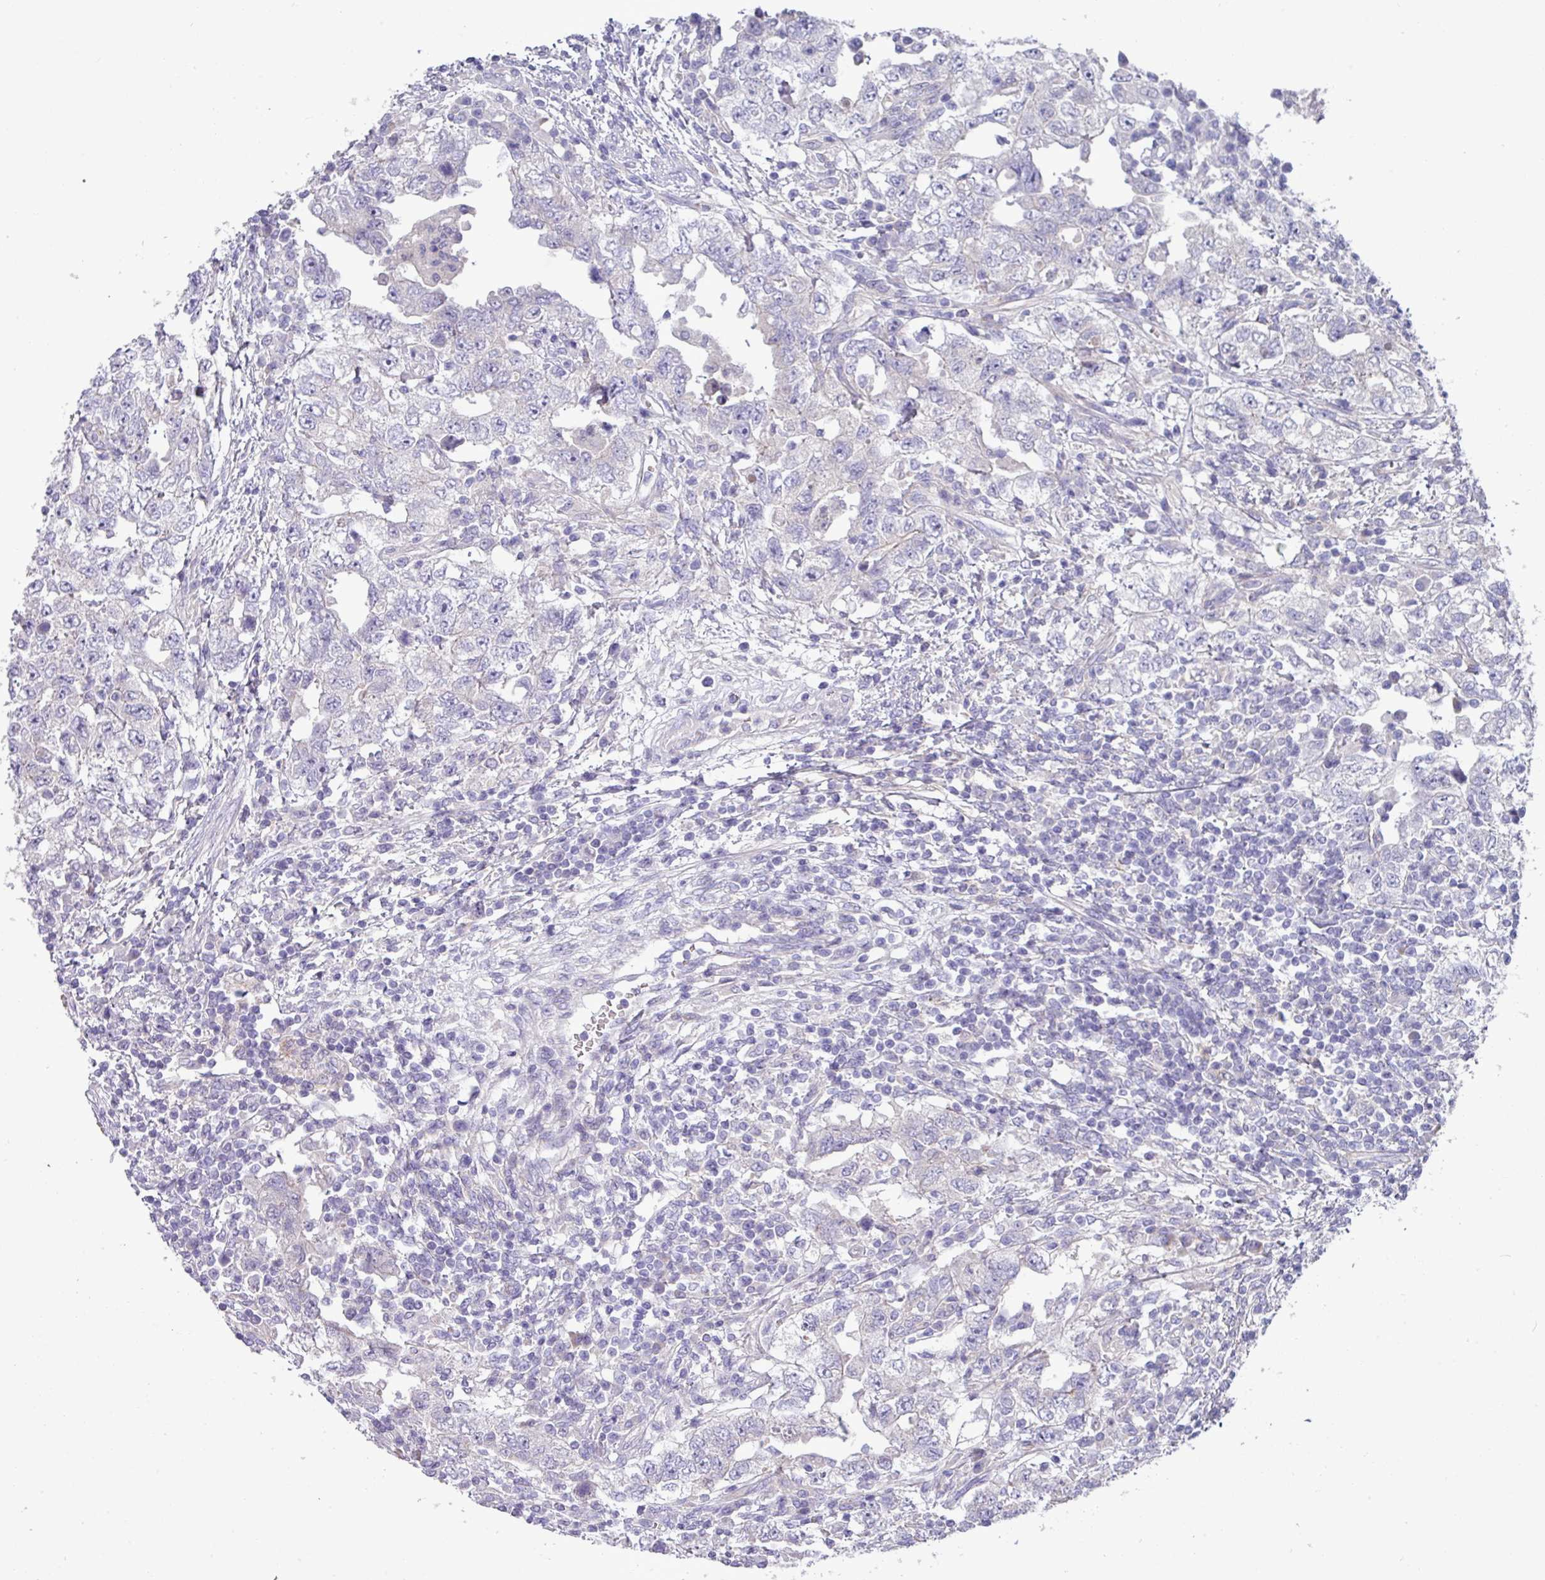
{"staining": {"intensity": "negative", "quantity": "none", "location": "none"}, "tissue": "testis cancer", "cell_type": "Tumor cells", "image_type": "cancer", "snomed": [{"axis": "morphology", "description": "Carcinoma, Embryonal, NOS"}, {"axis": "topography", "description": "Testis"}], "caption": "This histopathology image is of testis cancer stained with immunohistochemistry to label a protein in brown with the nuclei are counter-stained blue. There is no positivity in tumor cells. (Stains: DAB (3,3'-diaminobenzidine) immunohistochemistry with hematoxylin counter stain, Microscopy: brightfield microscopy at high magnification).", "gene": "KIRREL3", "patient": {"sex": "male", "age": 26}}